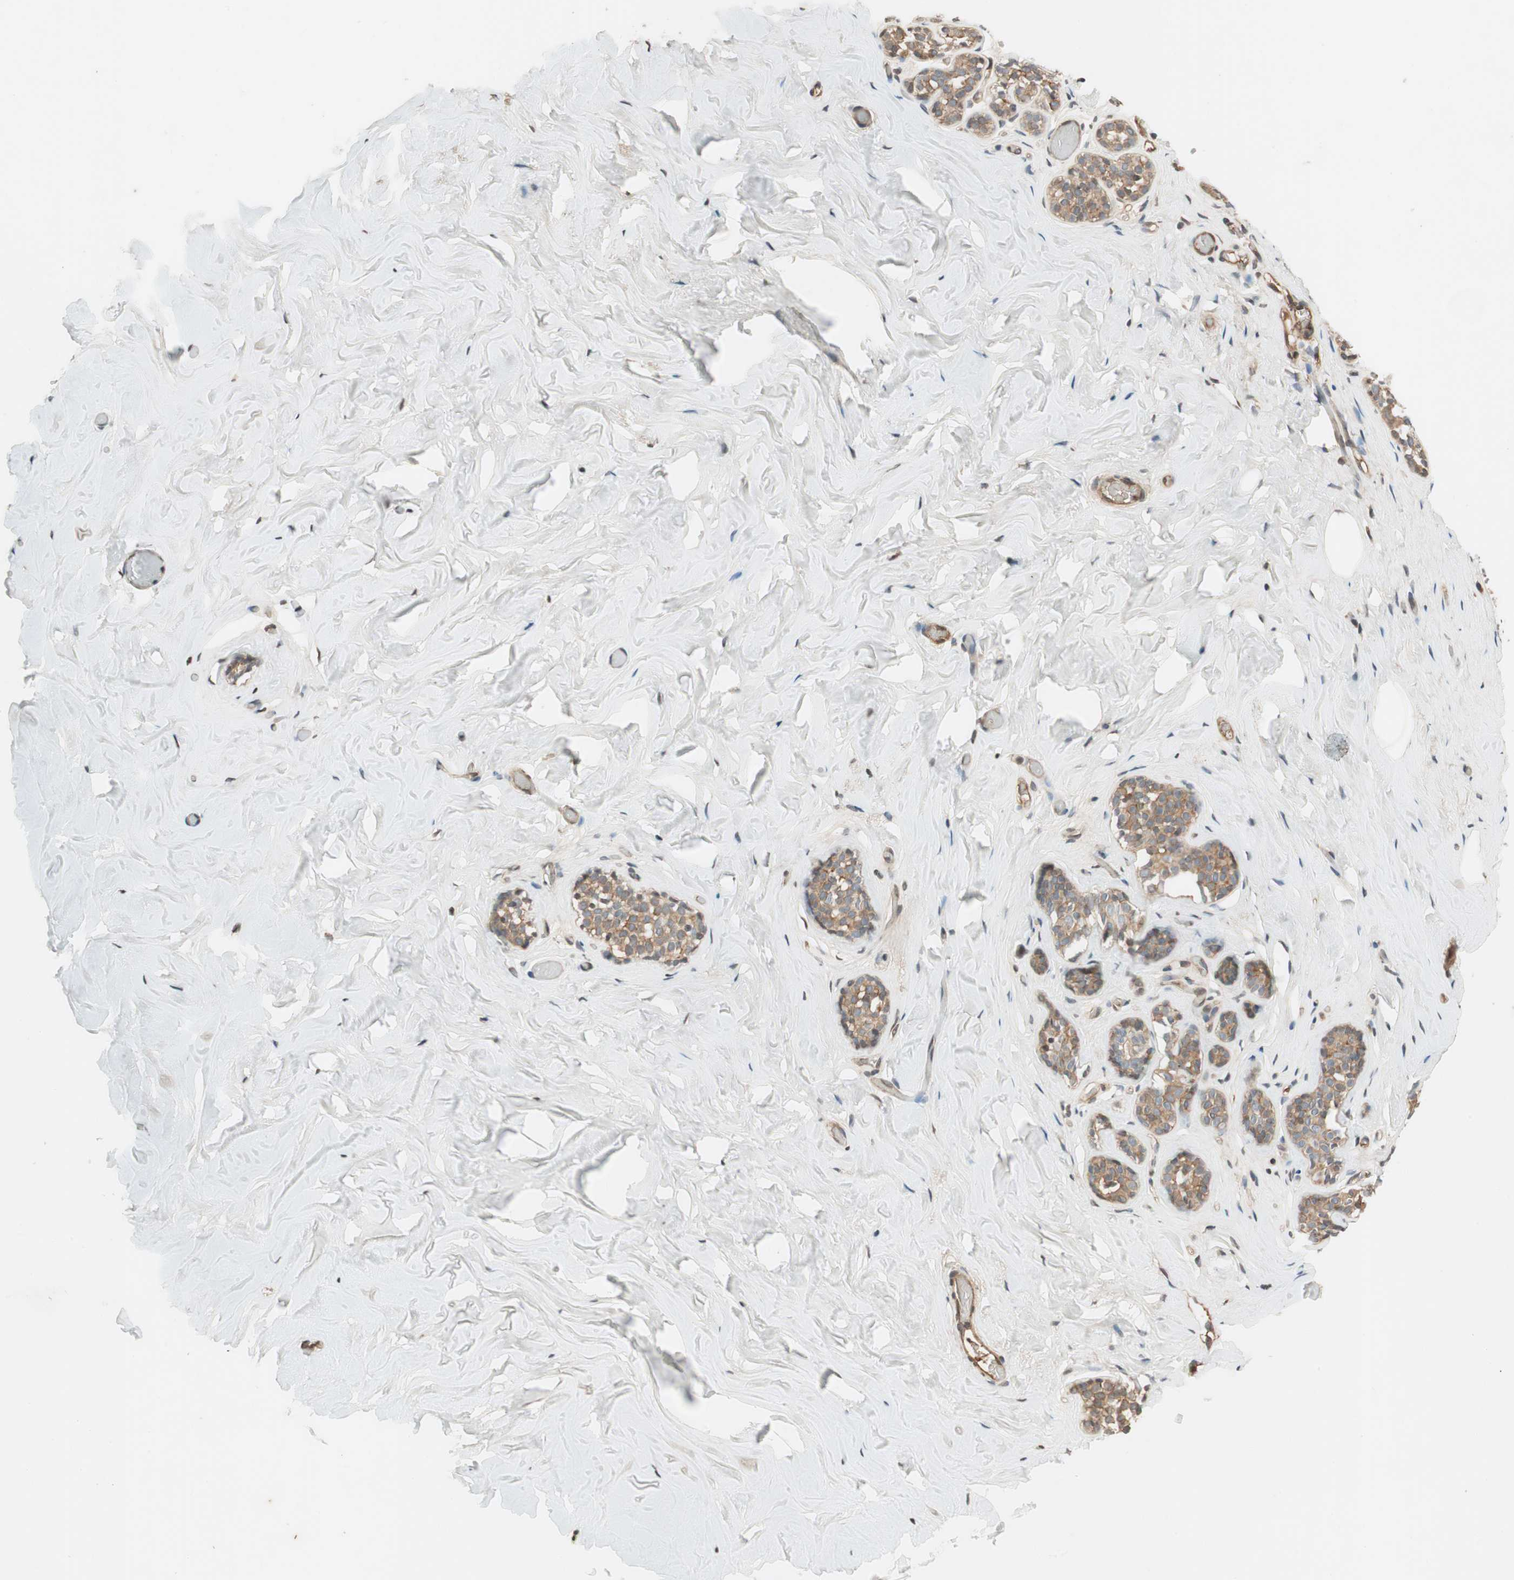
{"staining": {"intensity": "weak", "quantity": "25%-75%", "location": "cytoplasmic/membranous"}, "tissue": "breast", "cell_type": "Adipocytes", "image_type": "normal", "snomed": [{"axis": "morphology", "description": "Normal tissue, NOS"}, {"axis": "topography", "description": "Breast"}], "caption": "Protein analysis of unremarkable breast shows weak cytoplasmic/membranous staining in approximately 25%-75% of adipocytes.", "gene": "GCLM", "patient": {"sex": "female", "age": 75}}